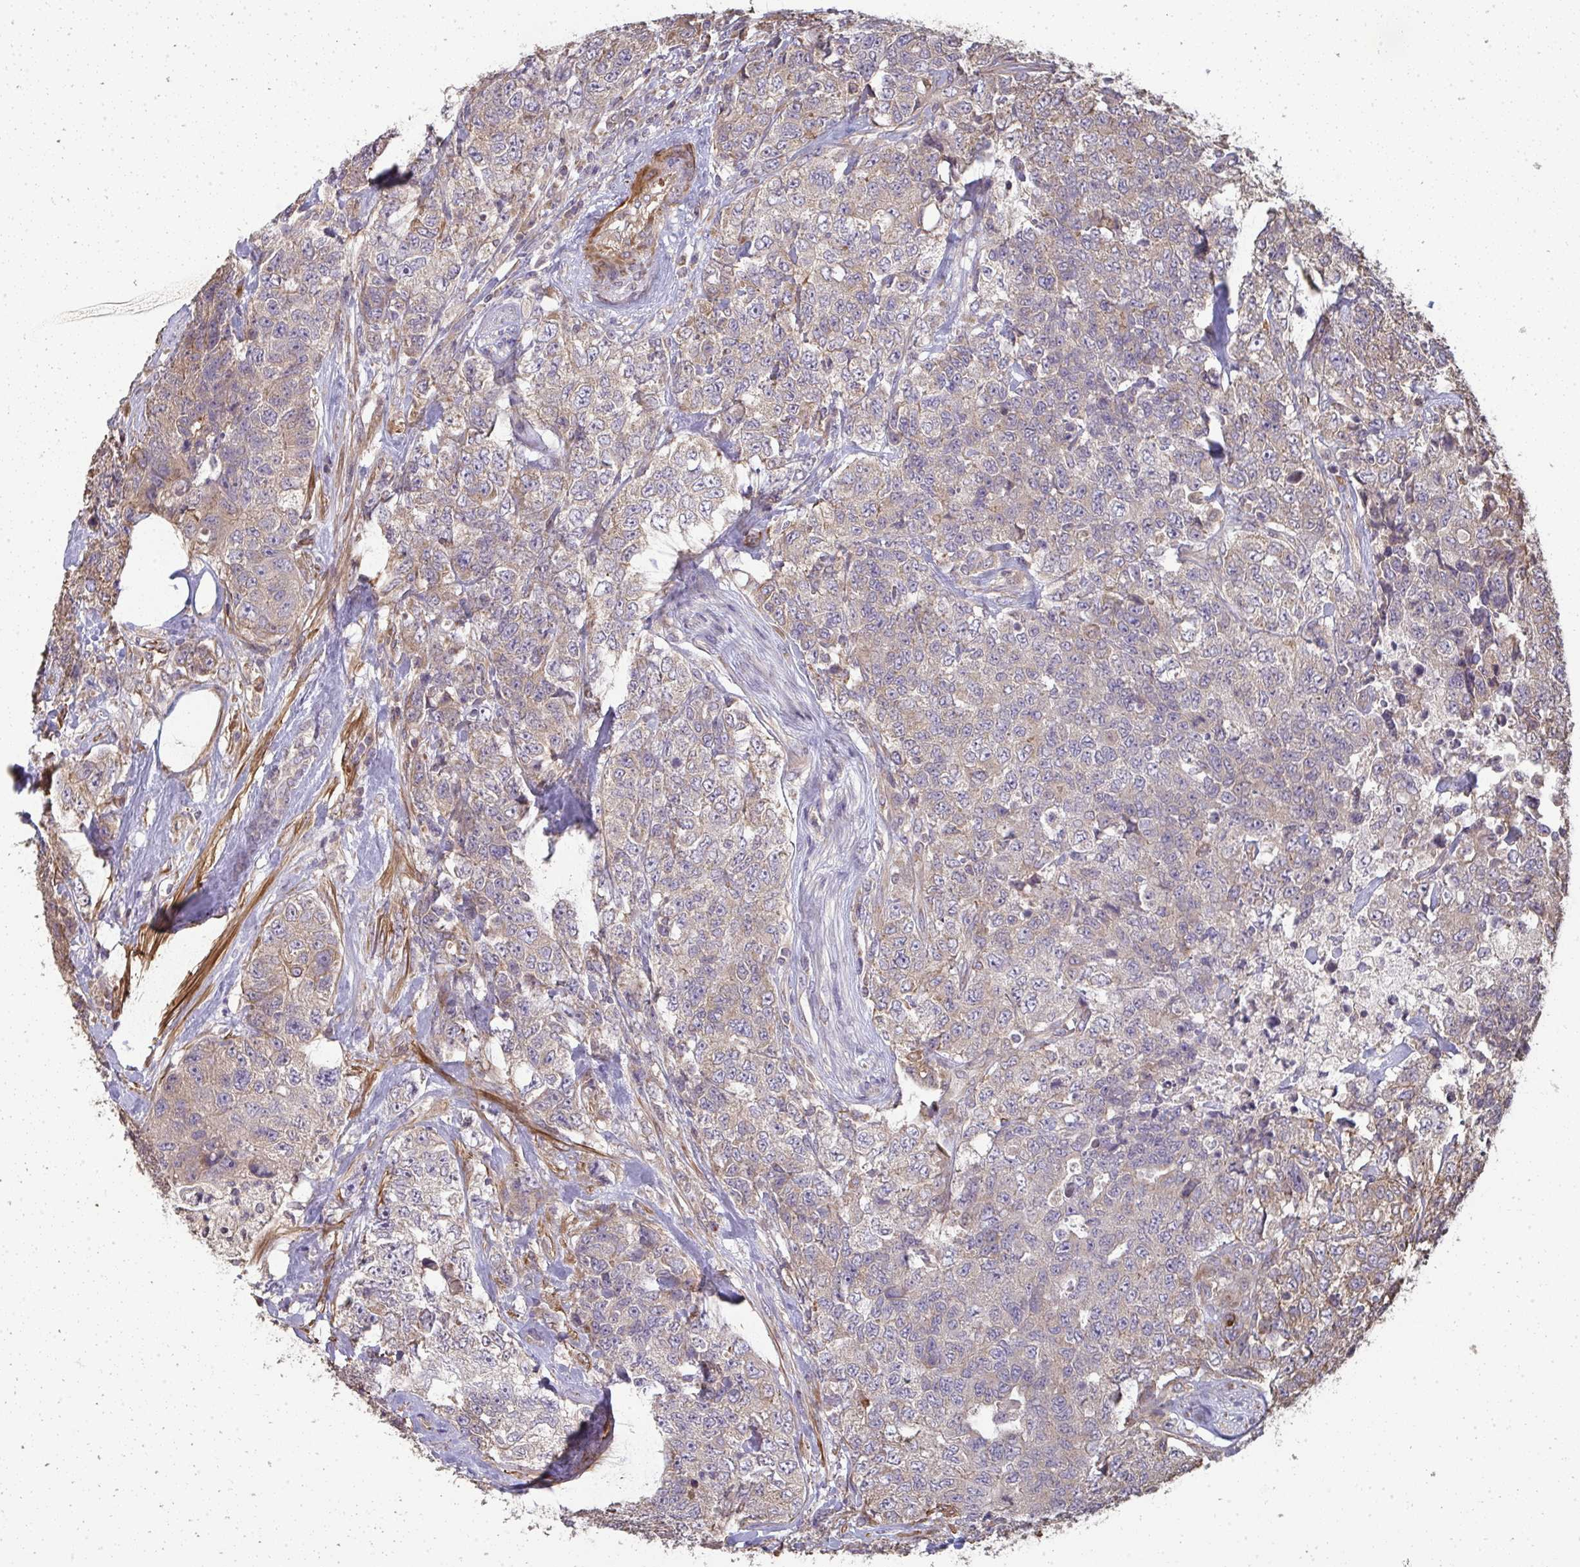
{"staining": {"intensity": "weak", "quantity": ">75%", "location": "cytoplasmic/membranous"}, "tissue": "urothelial cancer", "cell_type": "Tumor cells", "image_type": "cancer", "snomed": [{"axis": "morphology", "description": "Urothelial carcinoma, High grade"}, {"axis": "topography", "description": "Urinary bladder"}], "caption": "The immunohistochemical stain highlights weak cytoplasmic/membranous positivity in tumor cells of urothelial cancer tissue. Immunohistochemistry (ihc) stains the protein in brown and the nuclei are stained blue.", "gene": "ZFYVE28", "patient": {"sex": "female", "age": 78}}